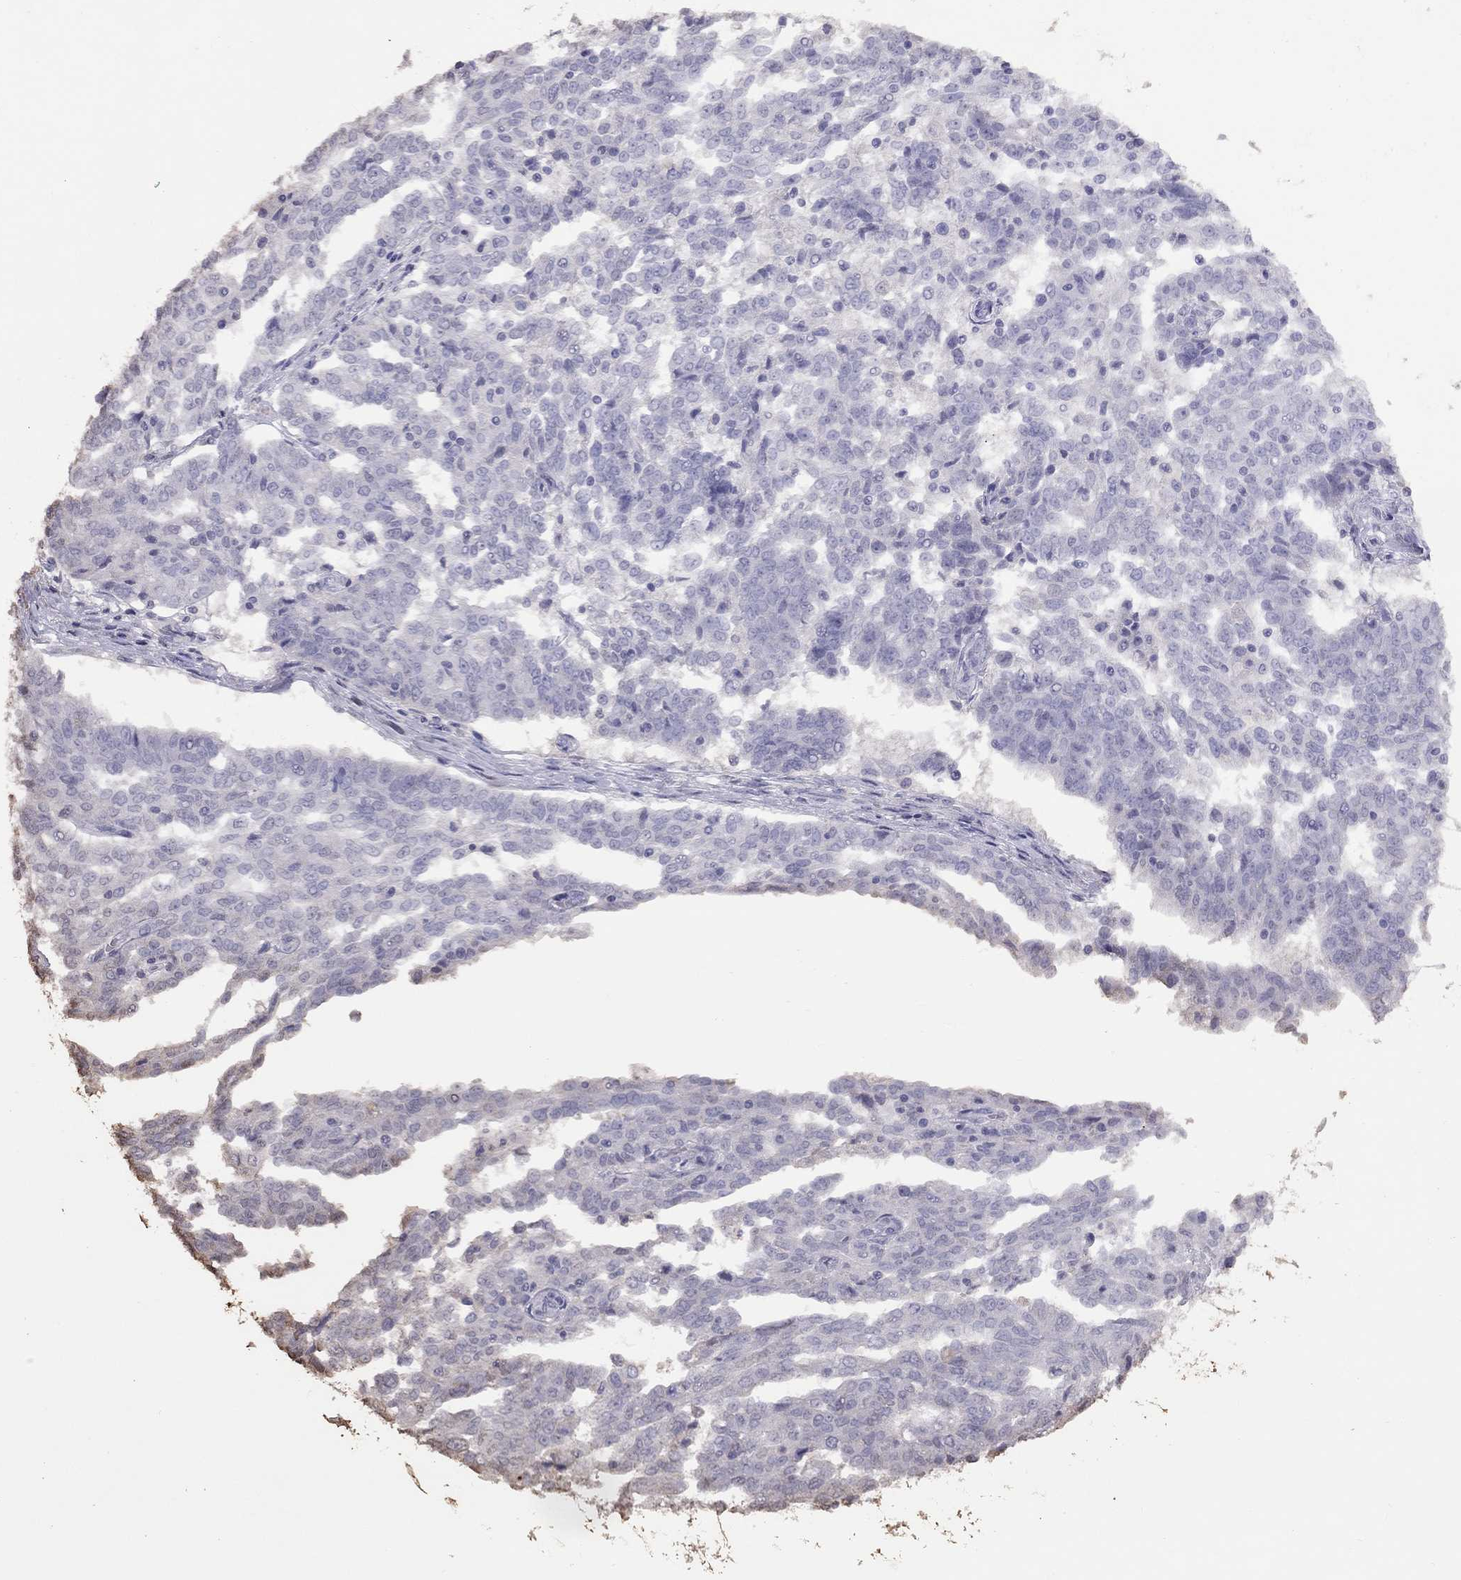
{"staining": {"intensity": "negative", "quantity": "none", "location": "none"}, "tissue": "ovarian cancer", "cell_type": "Tumor cells", "image_type": "cancer", "snomed": [{"axis": "morphology", "description": "Cystadenocarcinoma, serous, NOS"}, {"axis": "topography", "description": "Ovary"}], "caption": "DAB immunohistochemical staining of ovarian serous cystadenocarcinoma exhibits no significant expression in tumor cells. Brightfield microscopy of immunohistochemistry (IHC) stained with DAB (3,3'-diaminobenzidine) (brown) and hematoxylin (blue), captured at high magnification.", "gene": "SUN3", "patient": {"sex": "female", "age": 67}}